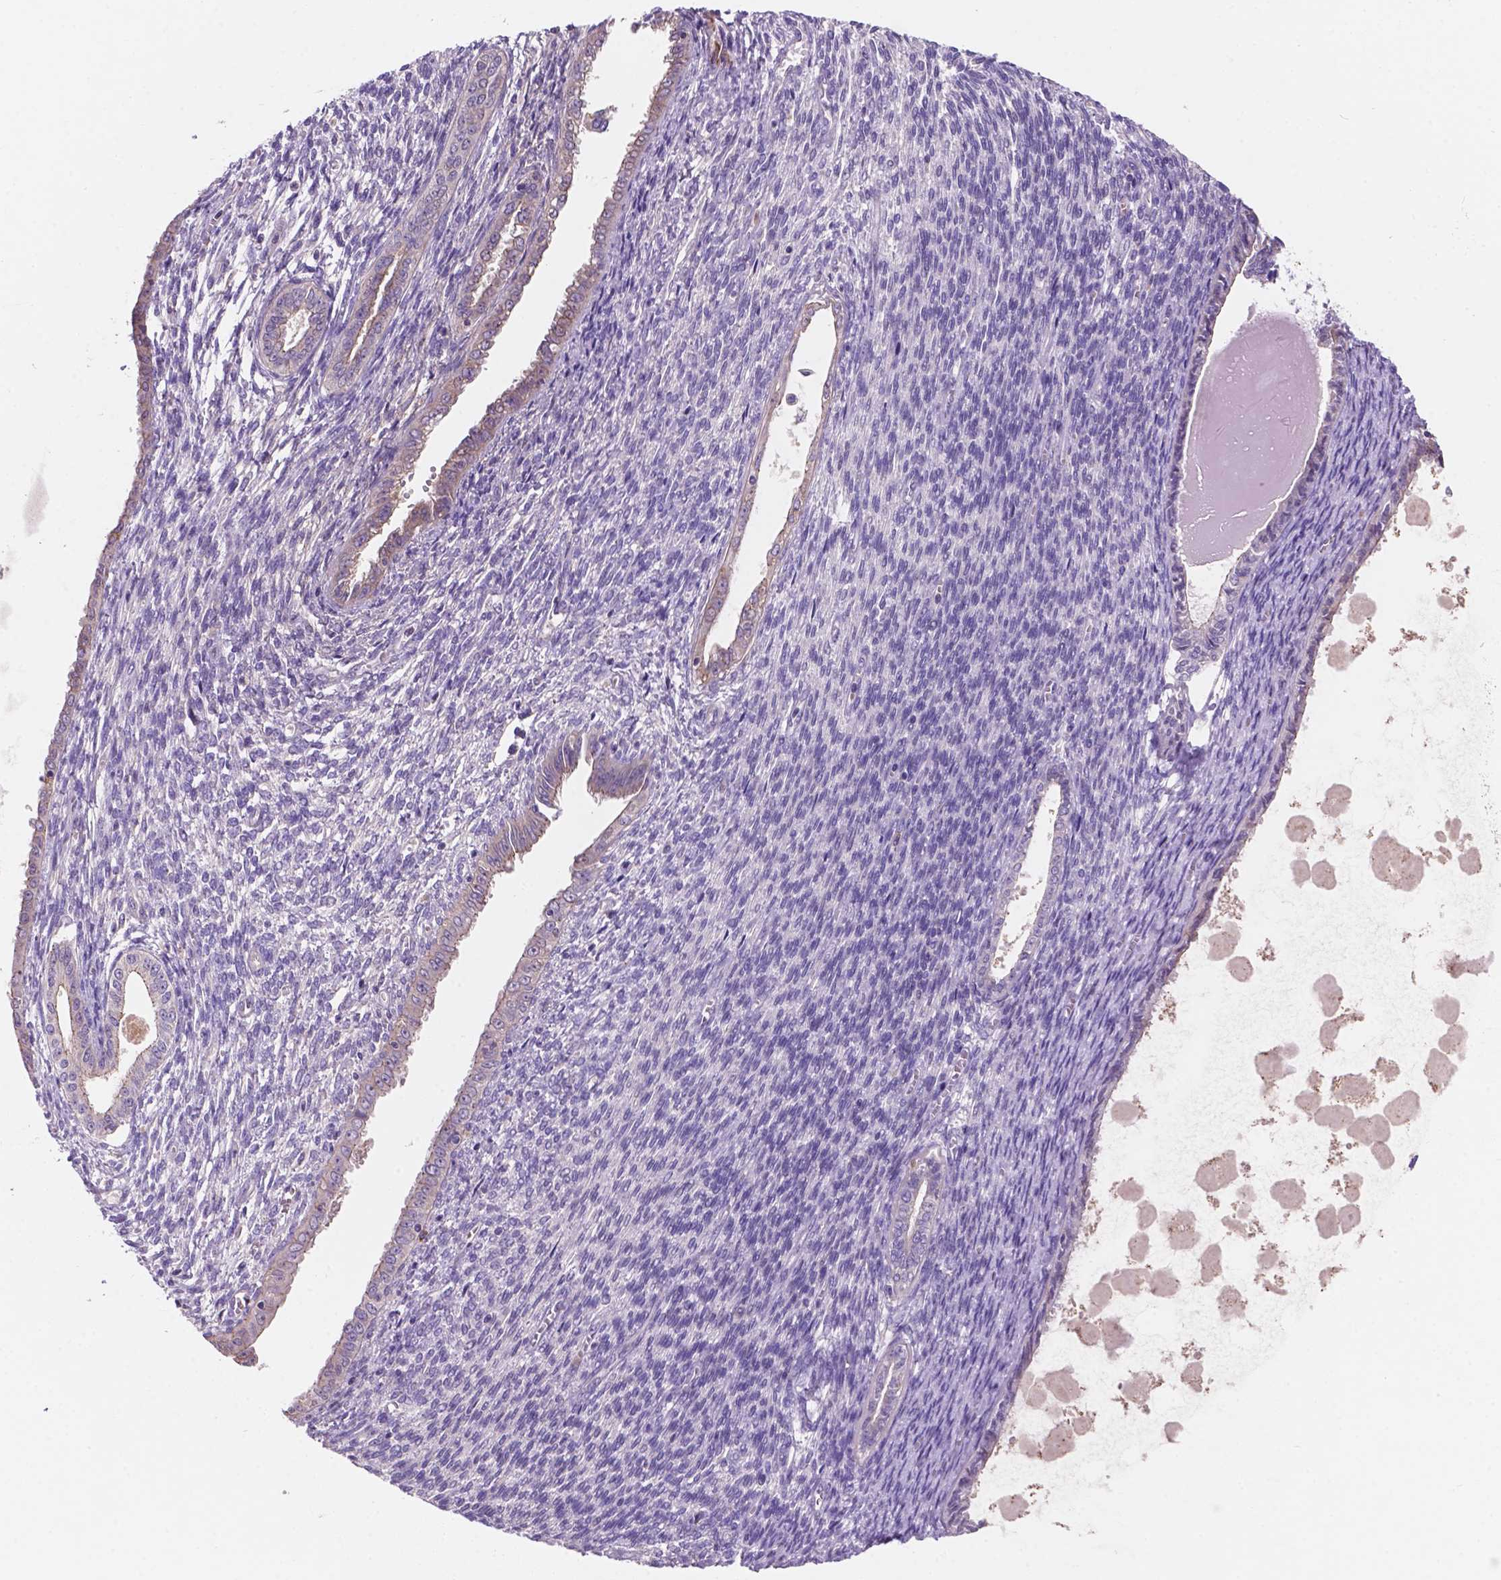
{"staining": {"intensity": "weak", "quantity": "<25%", "location": "cytoplasmic/membranous"}, "tissue": "endometrial cancer", "cell_type": "Tumor cells", "image_type": "cancer", "snomed": [{"axis": "morphology", "description": "Adenocarcinoma, NOS"}, {"axis": "topography", "description": "Endometrium"}], "caption": "Immunohistochemical staining of human endometrial cancer (adenocarcinoma) shows no significant expression in tumor cells.", "gene": "MKRN2OS", "patient": {"sex": "female", "age": 86}}